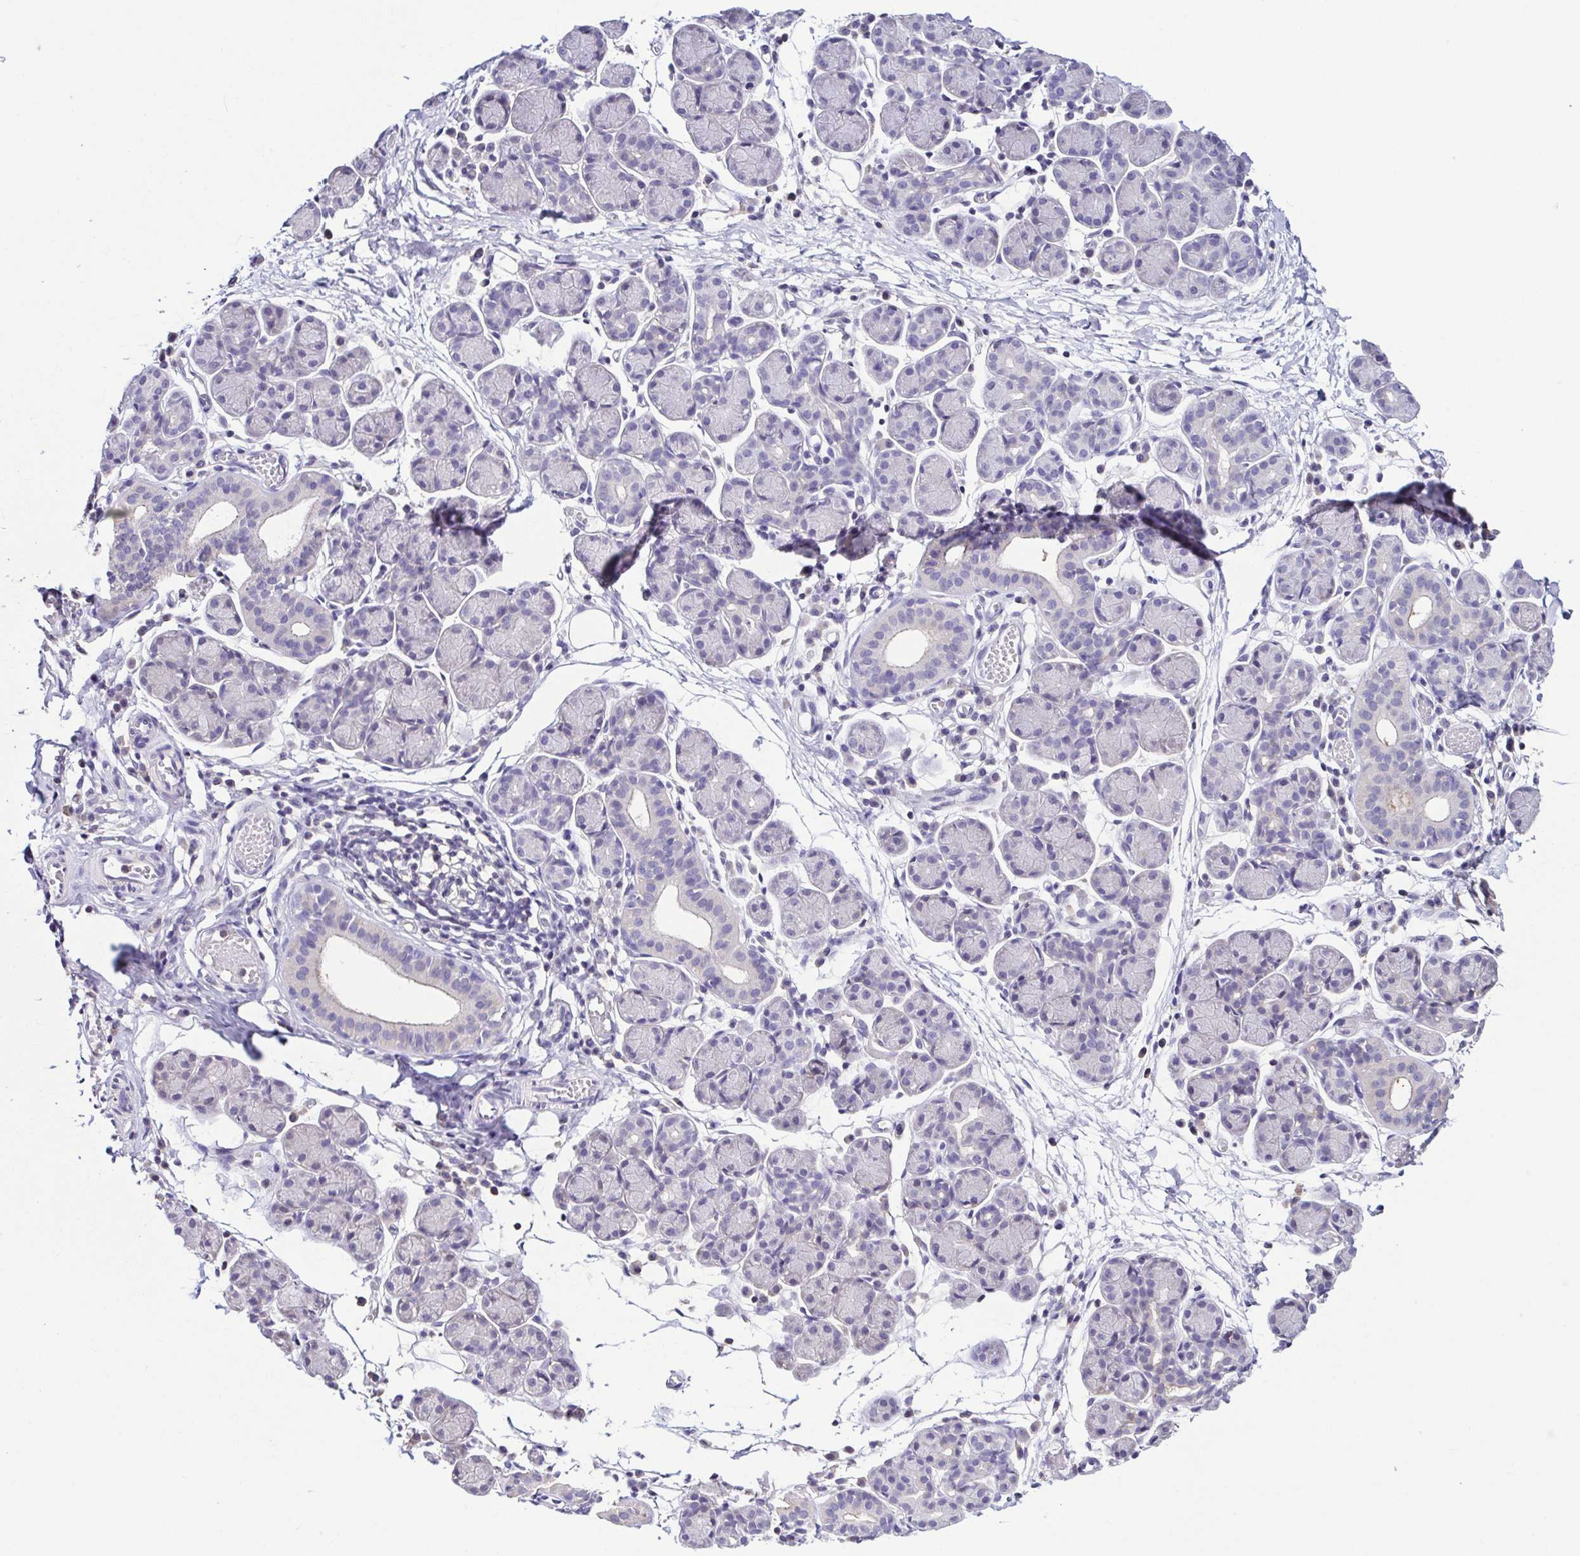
{"staining": {"intensity": "negative", "quantity": "none", "location": "none"}, "tissue": "salivary gland", "cell_type": "Glandular cells", "image_type": "normal", "snomed": [{"axis": "morphology", "description": "Normal tissue, NOS"}, {"axis": "morphology", "description": "Inflammation, NOS"}, {"axis": "topography", "description": "Lymph node"}, {"axis": "topography", "description": "Salivary gland"}], "caption": "Glandular cells show no significant positivity in normal salivary gland.", "gene": "TNNT2", "patient": {"sex": "male", "age": 3}}